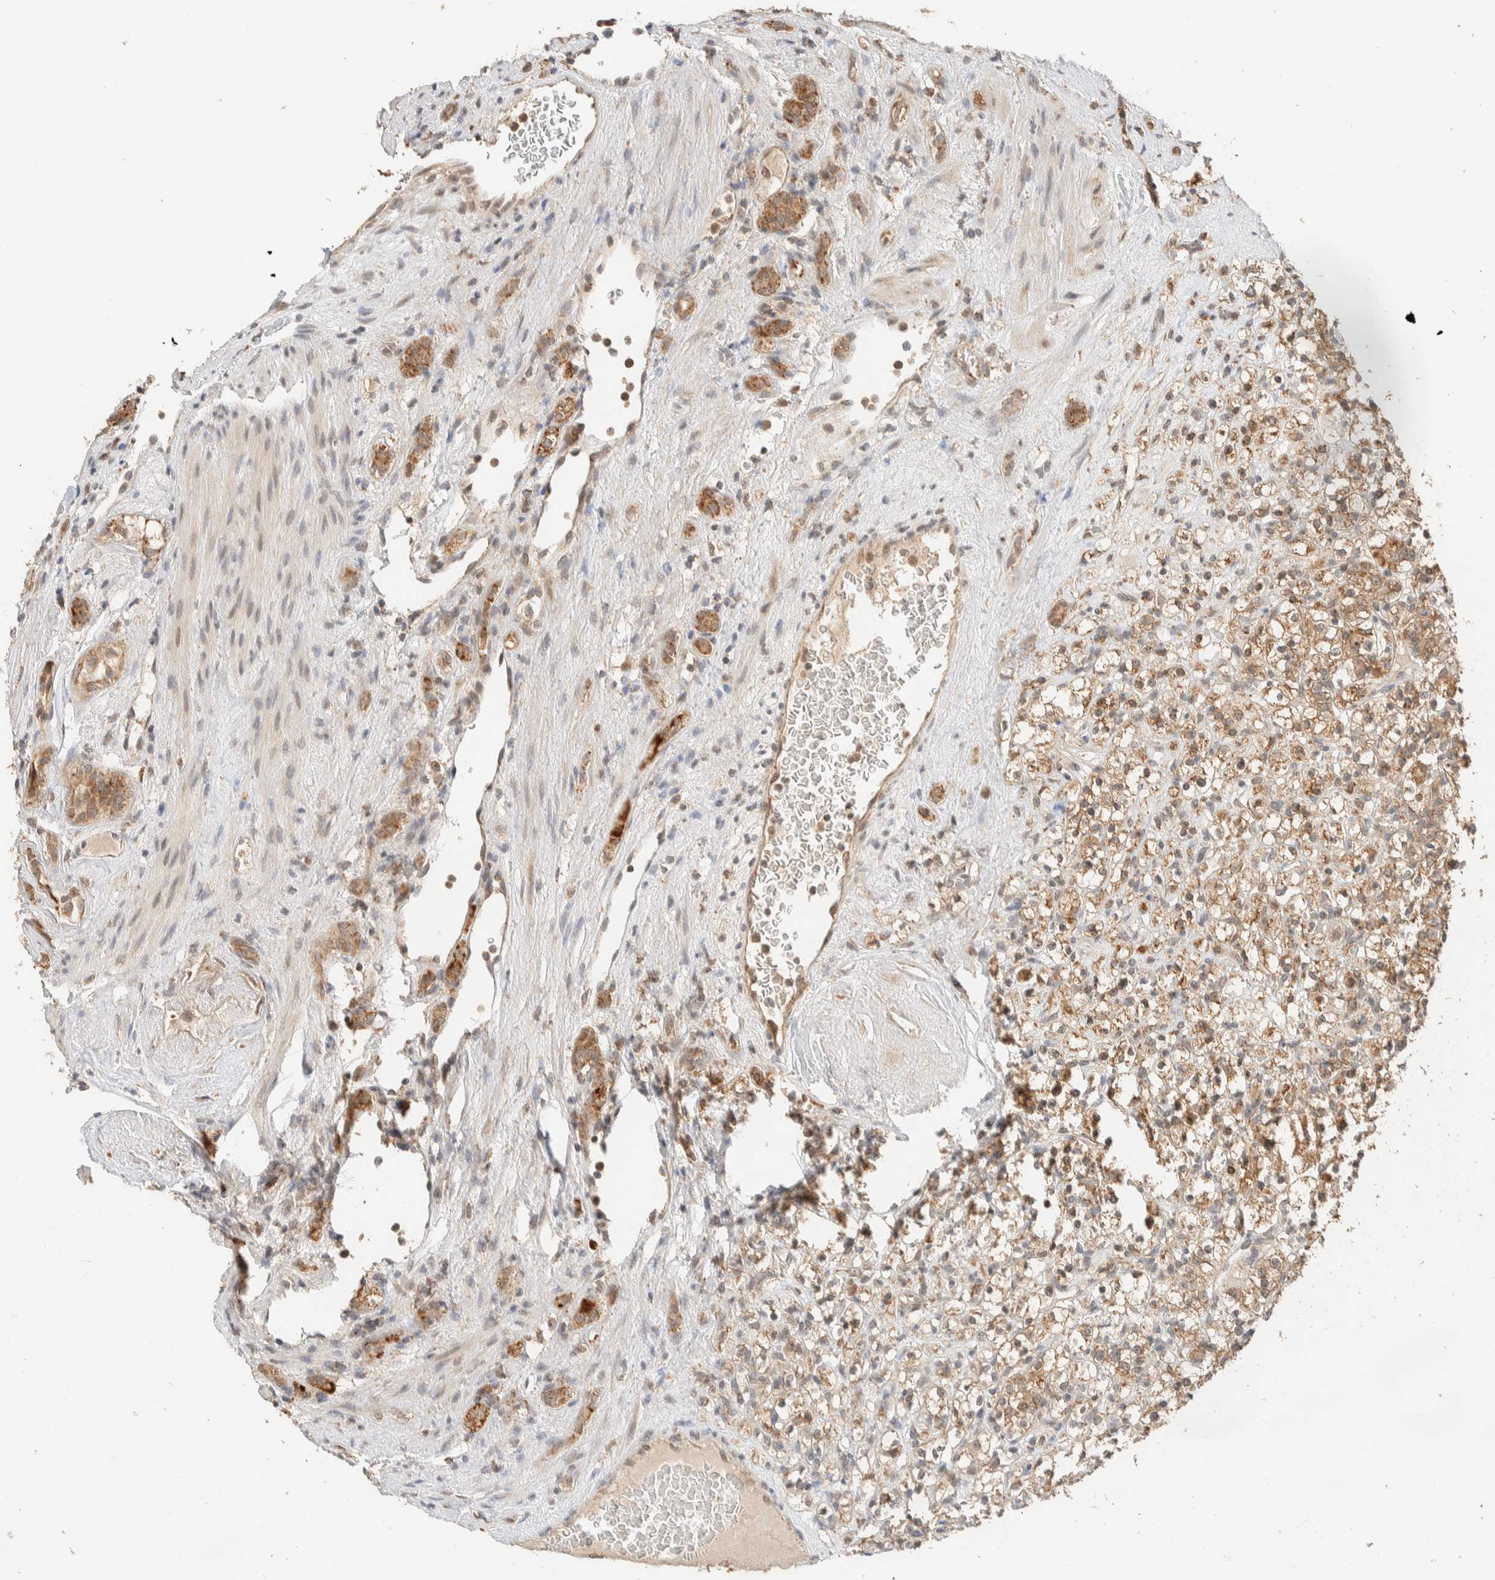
{"staining": {"intensity": "moderate", "quantity": ">75%", "location": "cytoplasmic/membranous"}, "tissue": "renal cancer", "cell_type": "Tumor cells", "image_type": "cancer", "snomed": [{"axis": "morphology", "description": "Normal tissue, NOS"}, {"axis": "morphology", "description": "Adenocarcinoma, NOS"}, {"axis": "topography", "description": "Kidney"}], "caption": "IHC of renal cancer displays medium levels of moderate cytoplasmic/membranous expression in about >75% of tumor cells. (DAB (3,3'-diaminobenzidine) IHC with brightfield microscopy, high magnification).", "gene": "MRPL41", "patient": {"sex": "female", "age": 72}}